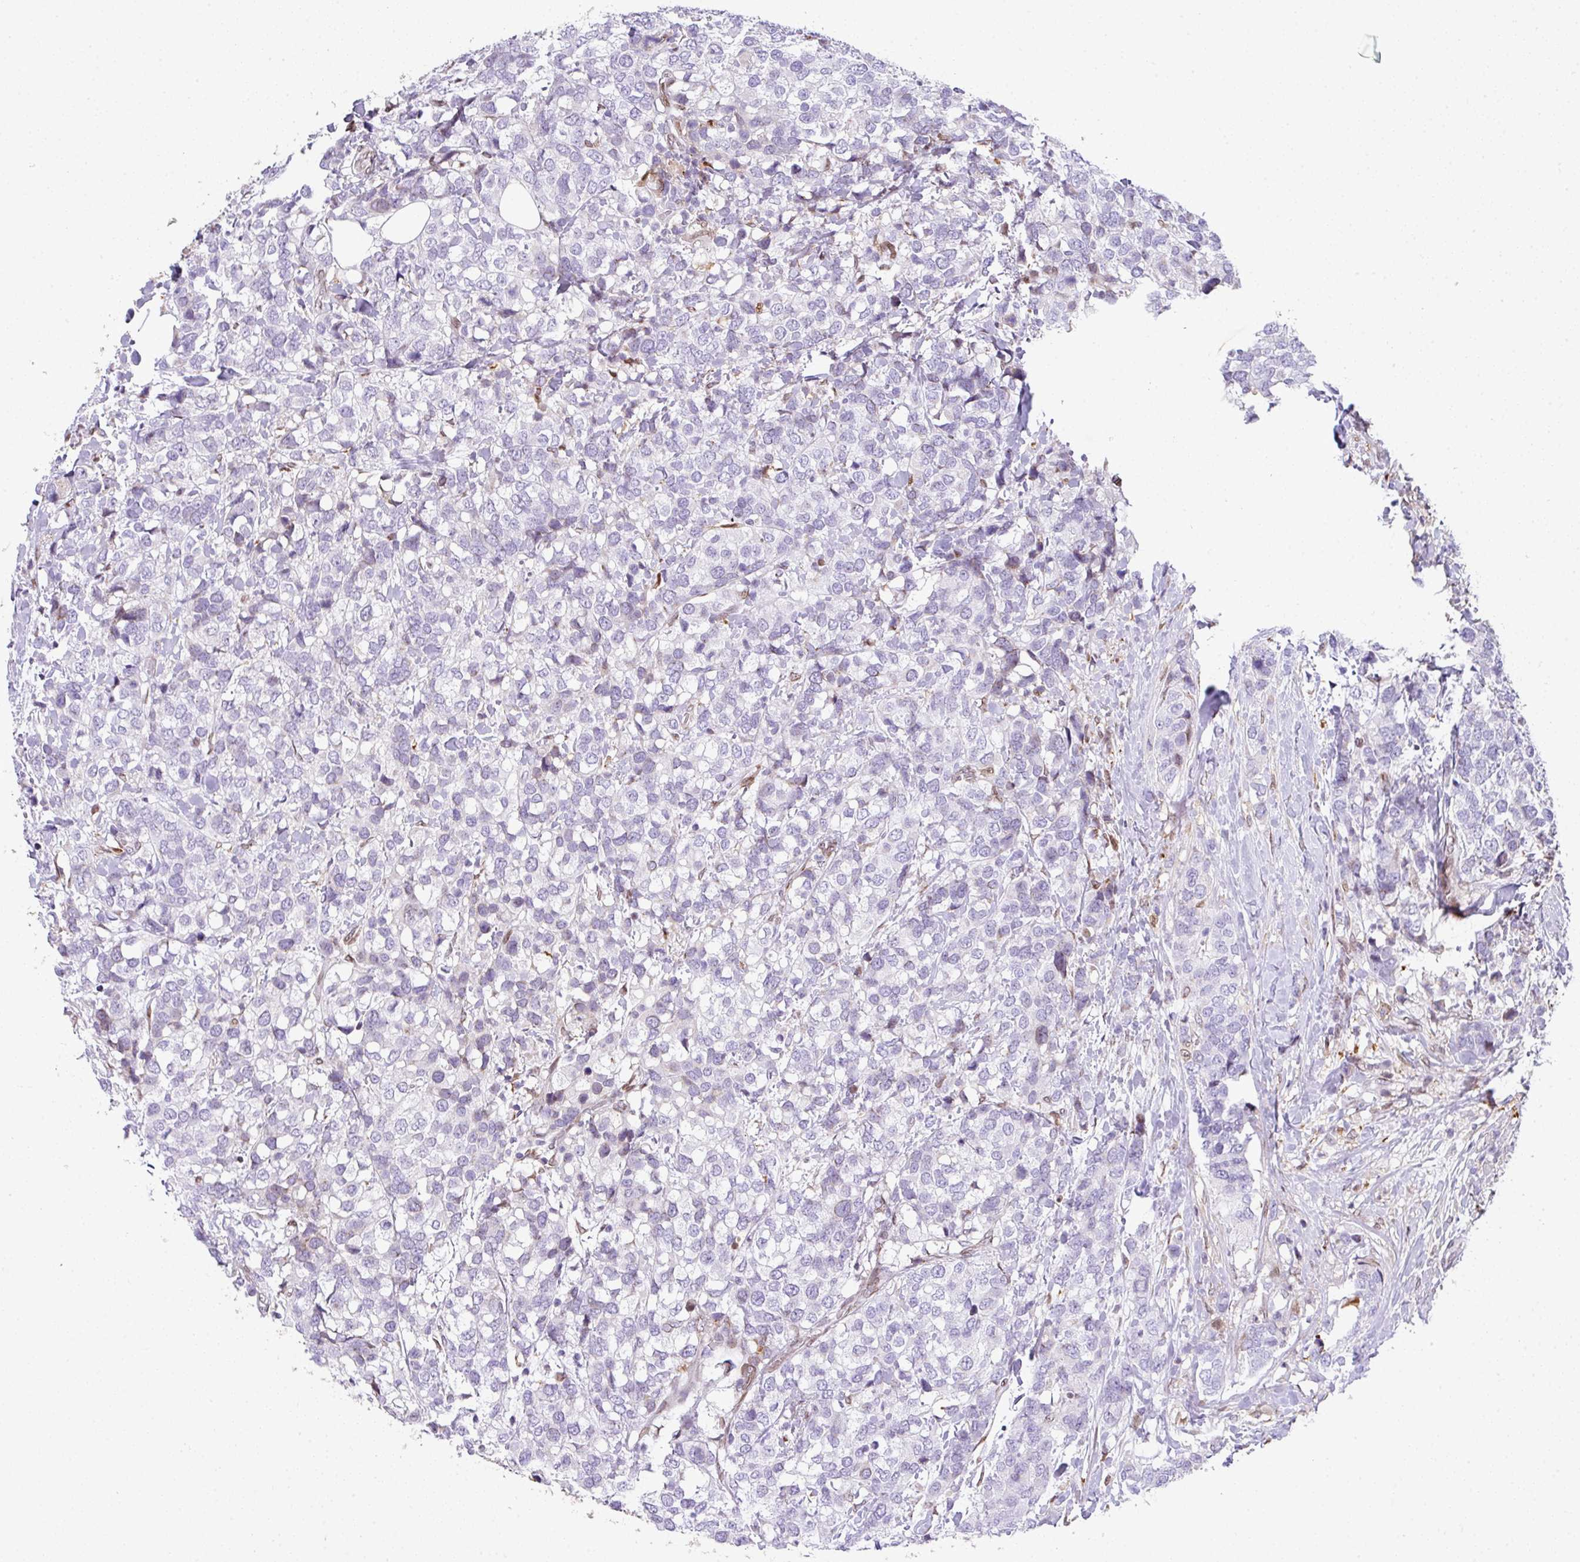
{"staining": {"intensity": "negative", "quantity": "none", "location": "none"}, "tissue": "breast cancer", "cell_type": "Tumor cells", "image_type": "cancer", "snomed": [{"axis": "morphology", "description": "Lobular carcinoma"}, {"axis": "topography", "description": "Breast"}], "caption": "Immunohistochemistry micrograph of breast cancer (lobular carcinoma) stained for a protein (brown), which demonstrates no staining in tumor cells.", "gene": "PLK1", "patient": {"sex": "female", "age": 59}}